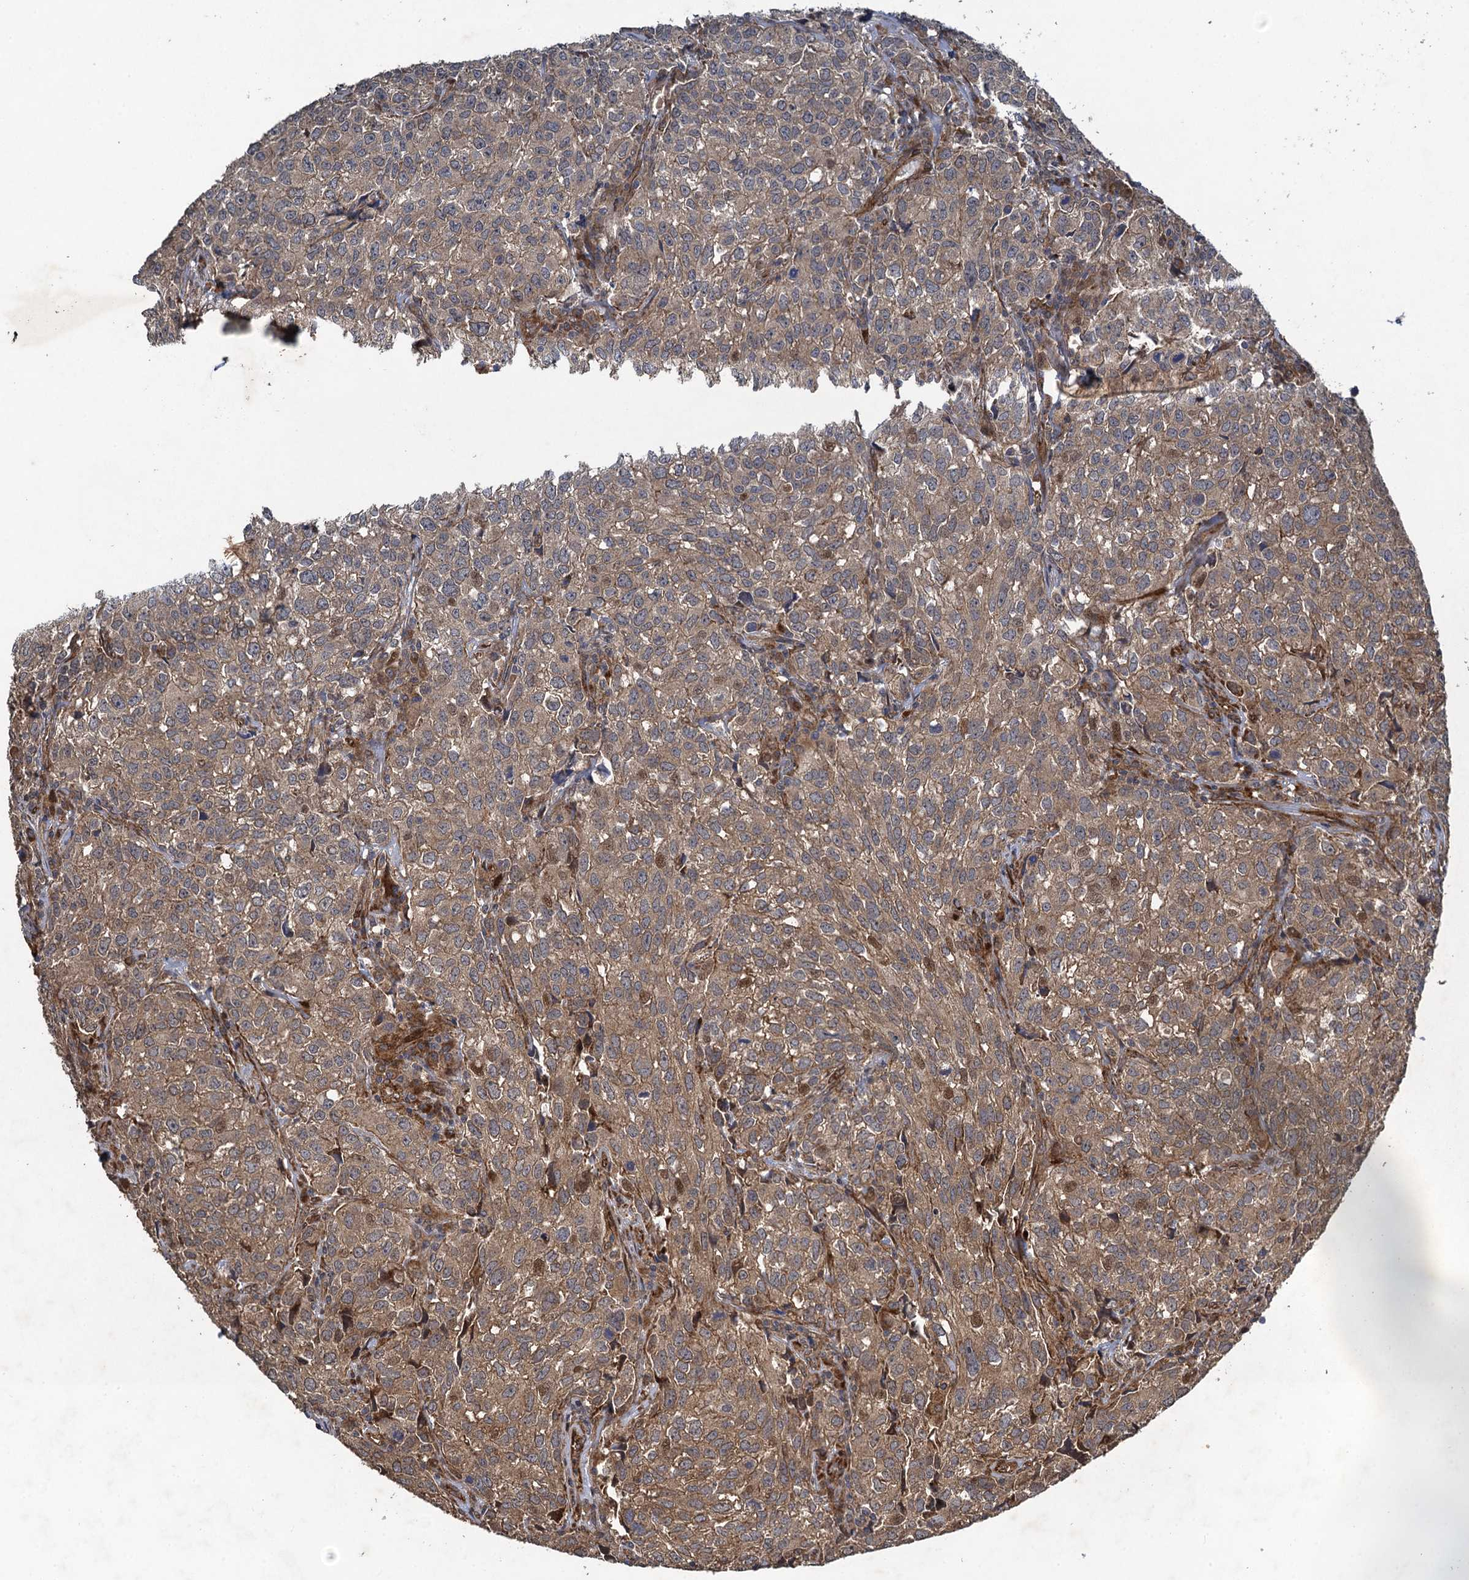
{"staining": {"intensity": "moderate", "quantity": ">75%", "location": "cytoplasmic/membranous"}, "tissue": "urothelial cancer", "cell_type": "Tumor cells", "image_type": "cancer", "snomed": [{"axis": "morphology", "description": "Urothelial carcinoma, High grade"}, {"axis": "topography", "description": "Urinary bladder"}], "caption": "This micrograph shows immunohistochemistry (IHC) staining of urothelial cancer, with medium moderate cytoplasmic/membranous staining in approximately >75% of tumor cells.", "gene": "NUDT22", "patient": {"sex": "female", "age": 75}}